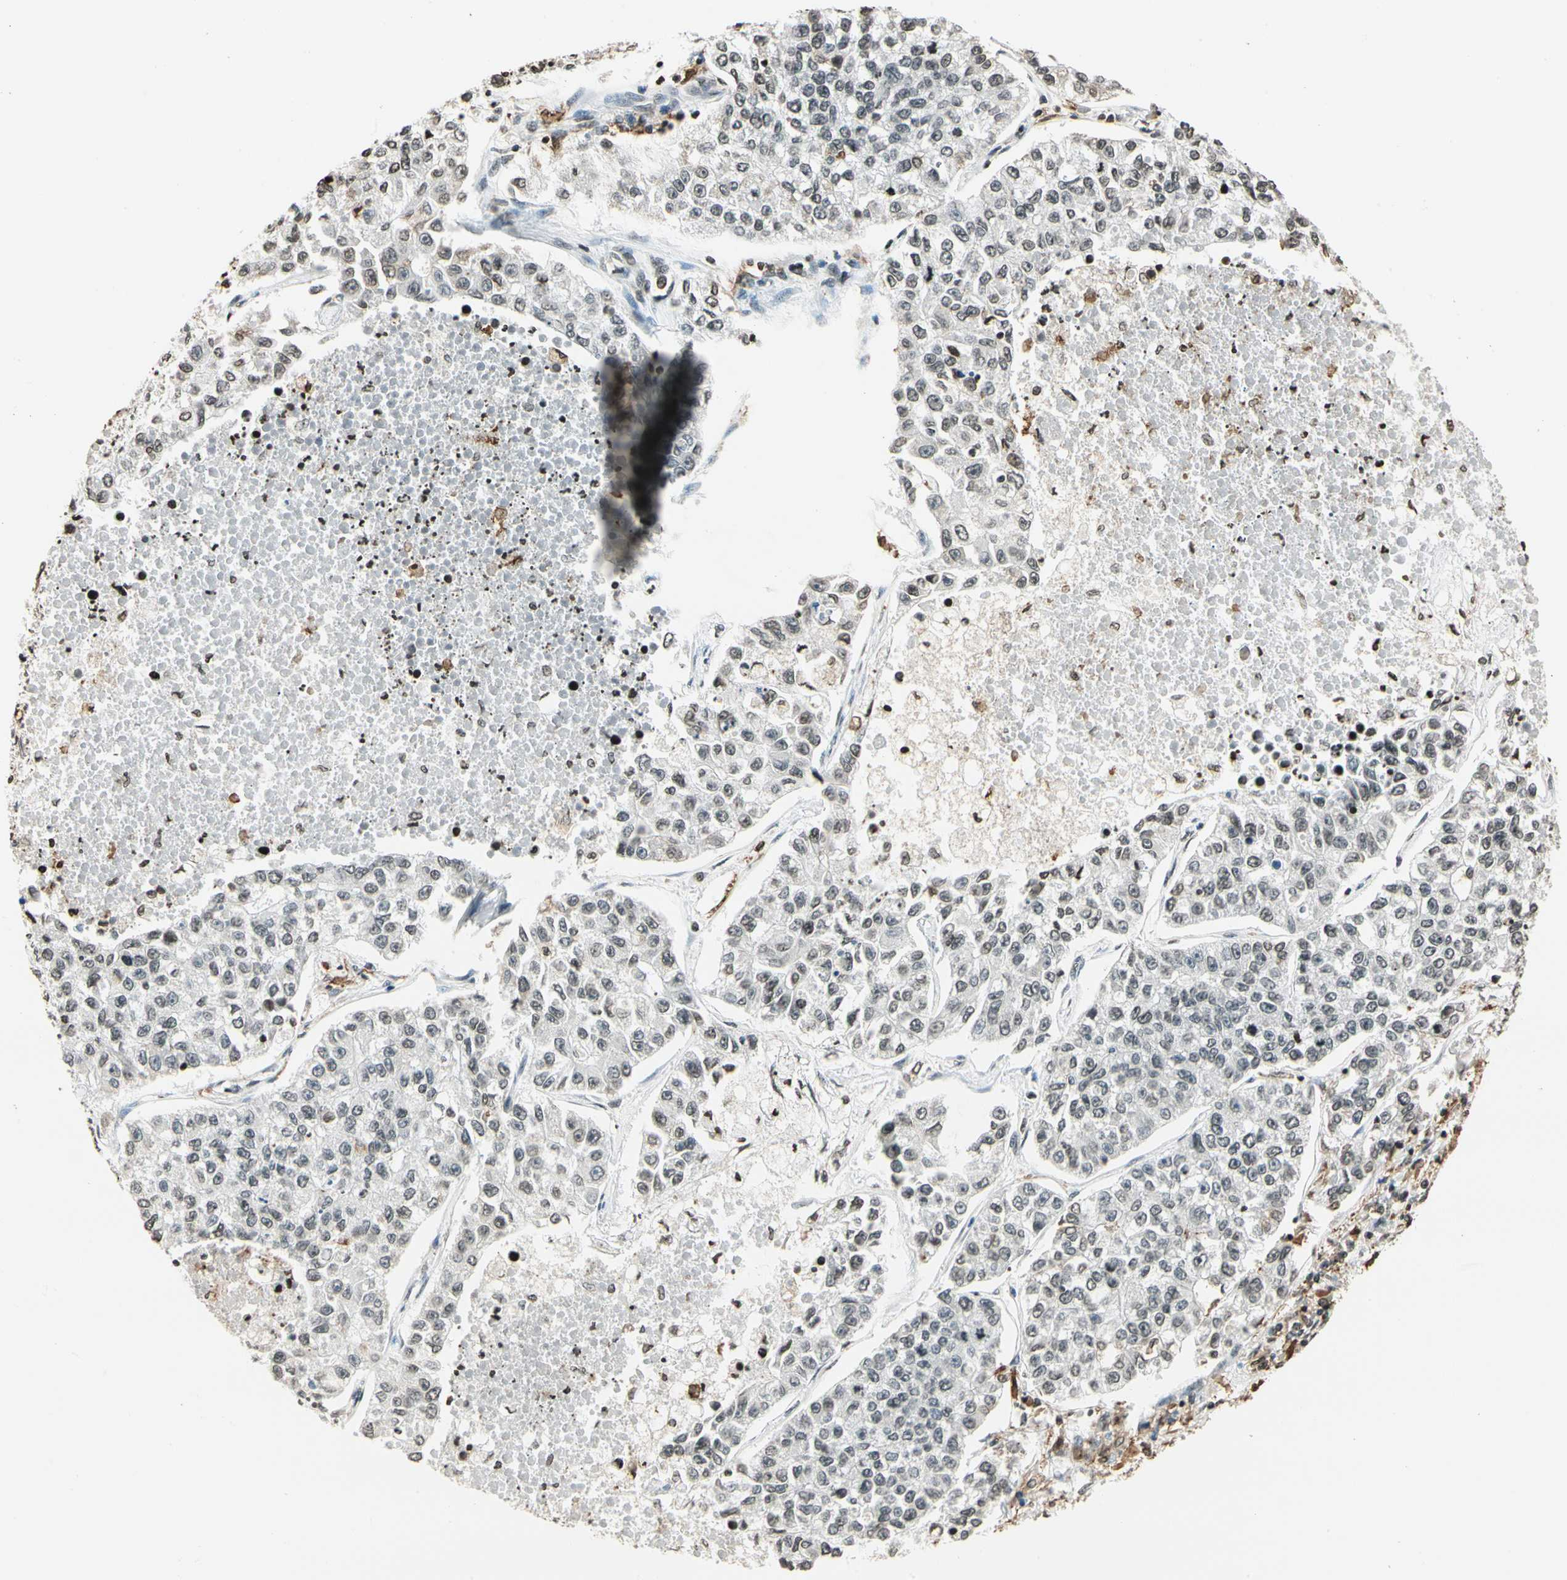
{"staining": {"intensity": "weak", "quantity": "25%-75%", "location": "nuclear"}, "tissue": "lung cancer", "cell_type": "Tumor cells", "image_type": "cancer", "snomed": [{"axis": "morphology", "description": "Adenocarcinoma, NOS"}, {"axis": "topography", "description": "Lung"}], "caption": "A brown stain shows weak nuclear expression of a protein in human adenocarcinoma (lung) tumor cells.", "gene": "FER", "patient": {"sex": "male", "age": 49}}